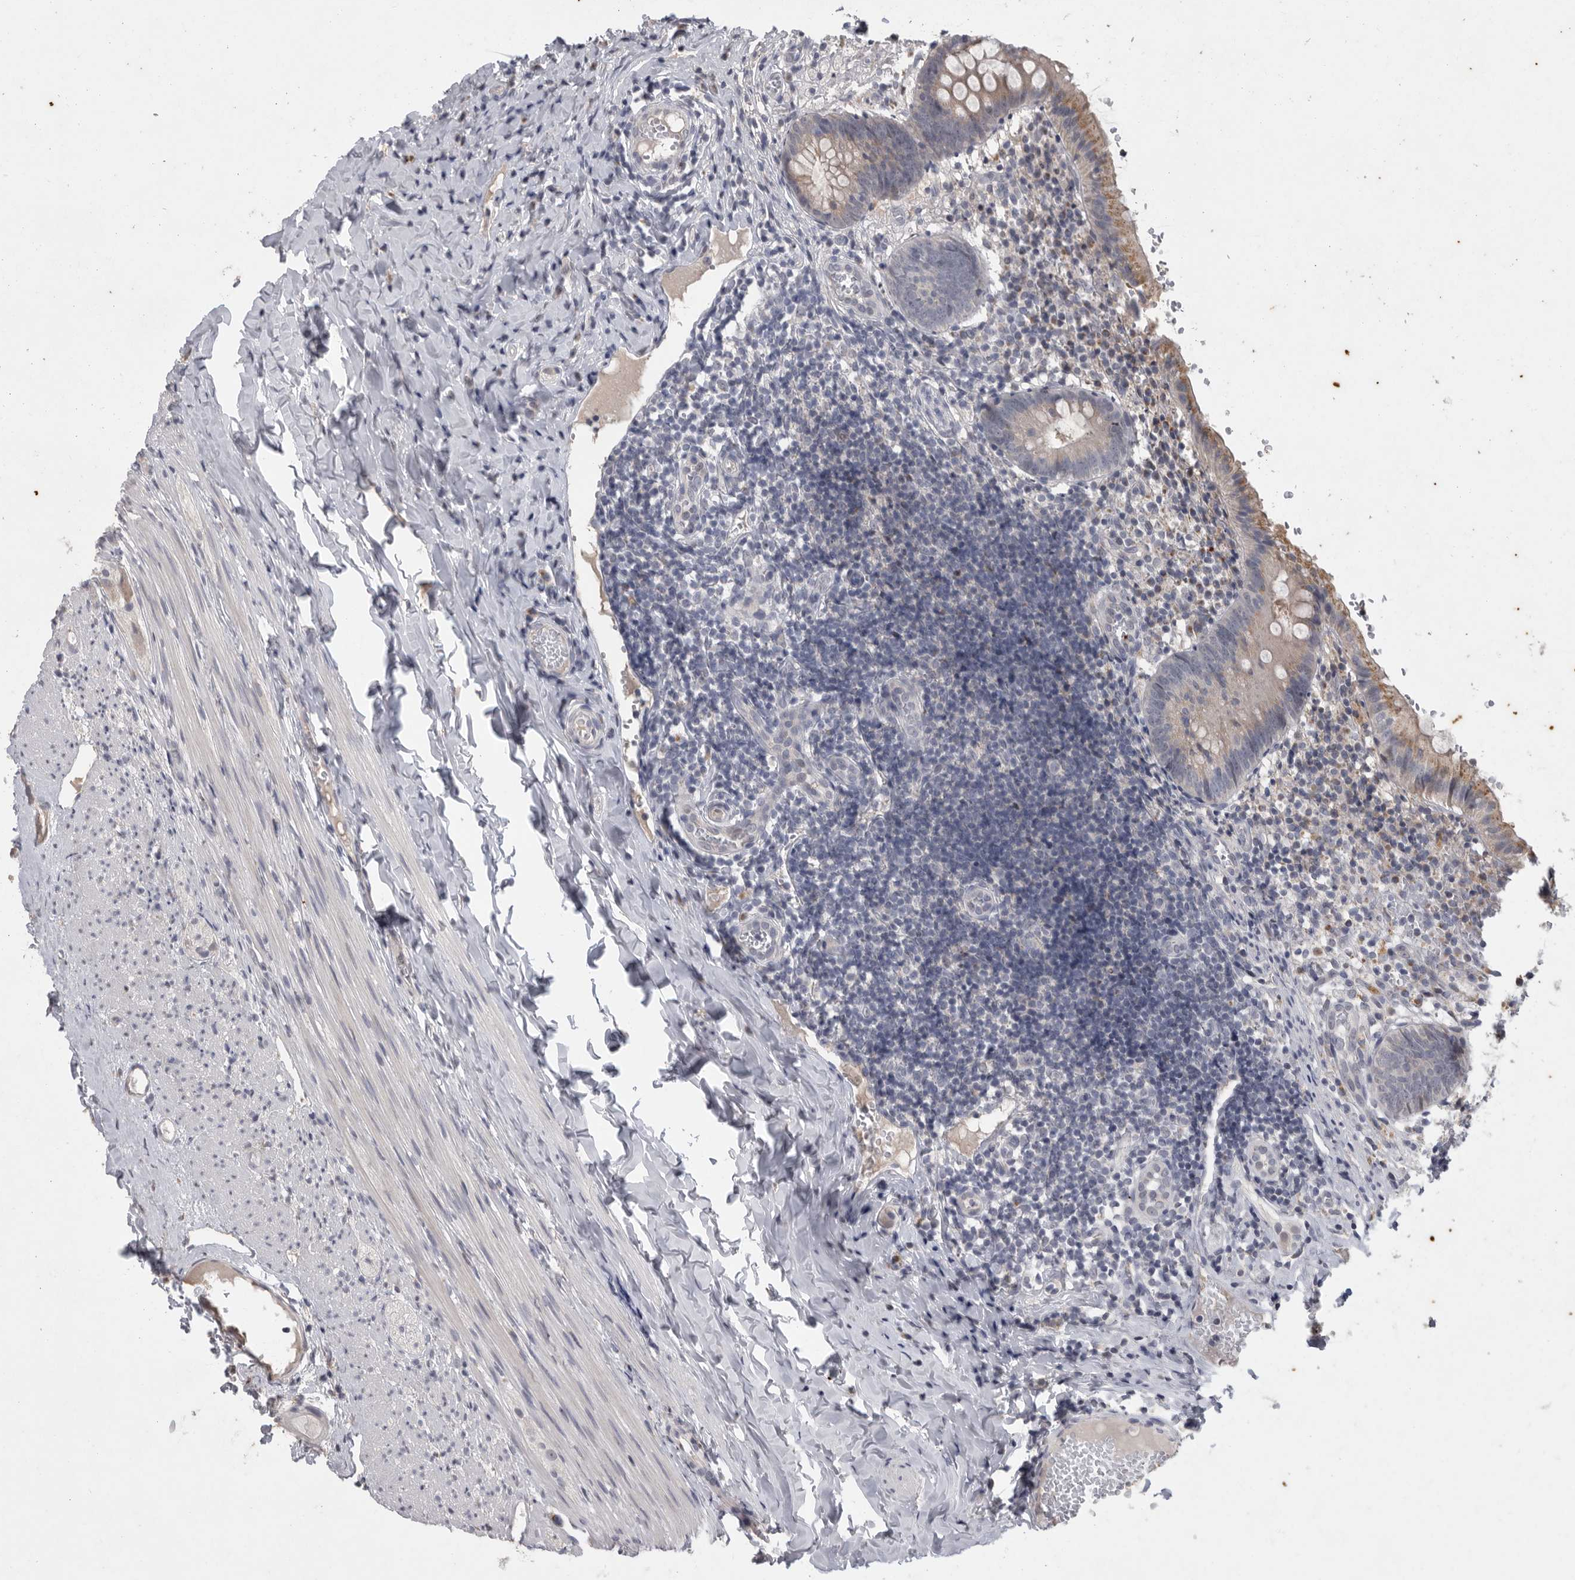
{"staining": {"intensity": "weak", "quantity": "25%-75%", "location": "cytoplasmic/membranous"}, "tissue": "appendix", "cell_type": "Glandular cells", "image_type": "normal", "snomed": [{"axis": "morphology", "description": "Normal tissue, NOS"}, {"axis": "topography", "description": "Appendix"}], "caption": "Glandular cells show weak cytoplasmic/membranous positivity in approximately 25%-75% of cells in normal appendix. (Brightfield microscopy of DAB IHC at high magnification).", "gene": "MAN2A1", "patient": {"sex": "male", "age": 8}}